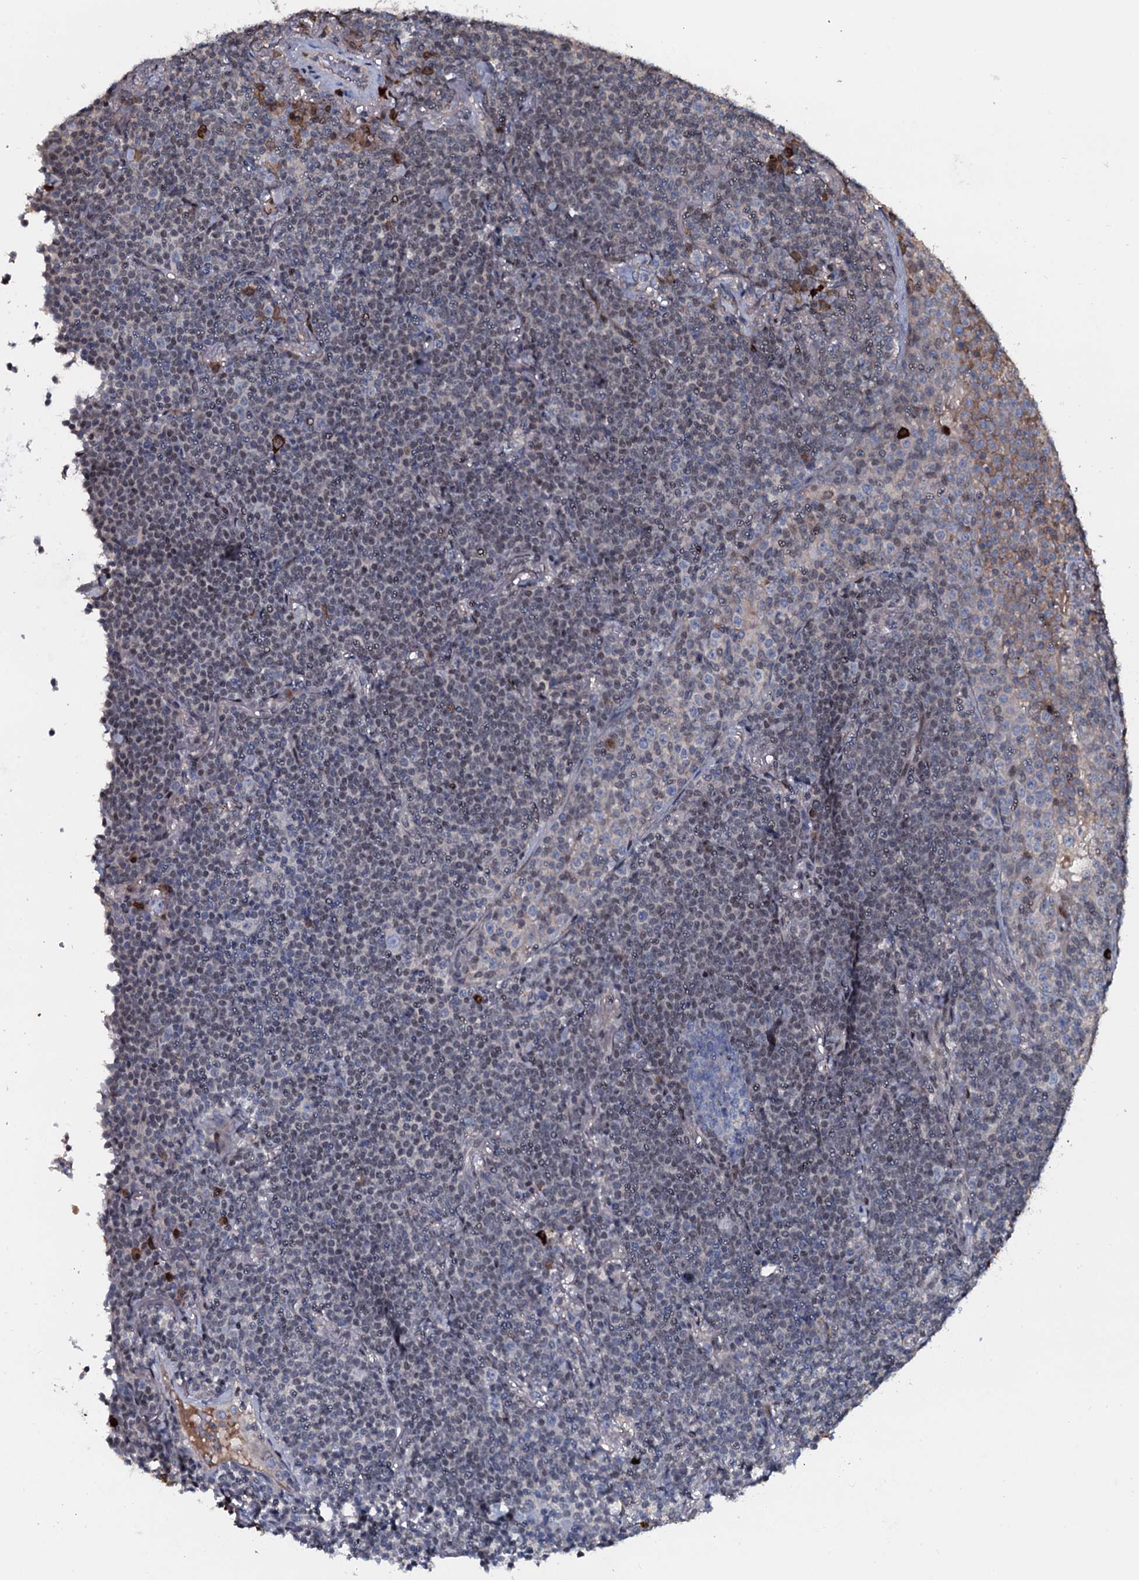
{"staining": {"intensity": "weak", "quantity": ">75%", "location": "nuclear"}, "tissue": "lymphoma", "cell_type": "Tumor cells", "image_type": "cancer", "snomed": [{"axis": "morphology", "description": "Malignant lymphoma, non-Hodgkin's type, Low grade"}, {"axis": "topography", "description": "Lung"}], "caption": "Tumor cells display weak nuclear positivity in about >75% of cells in low-grade malignant lymphoma, non-Hodgkin's type. (DAB IHC with brightfield microscopy, high magnification).", "gene": "LYG2", "patient": {"sex": "female", "age": 71}}